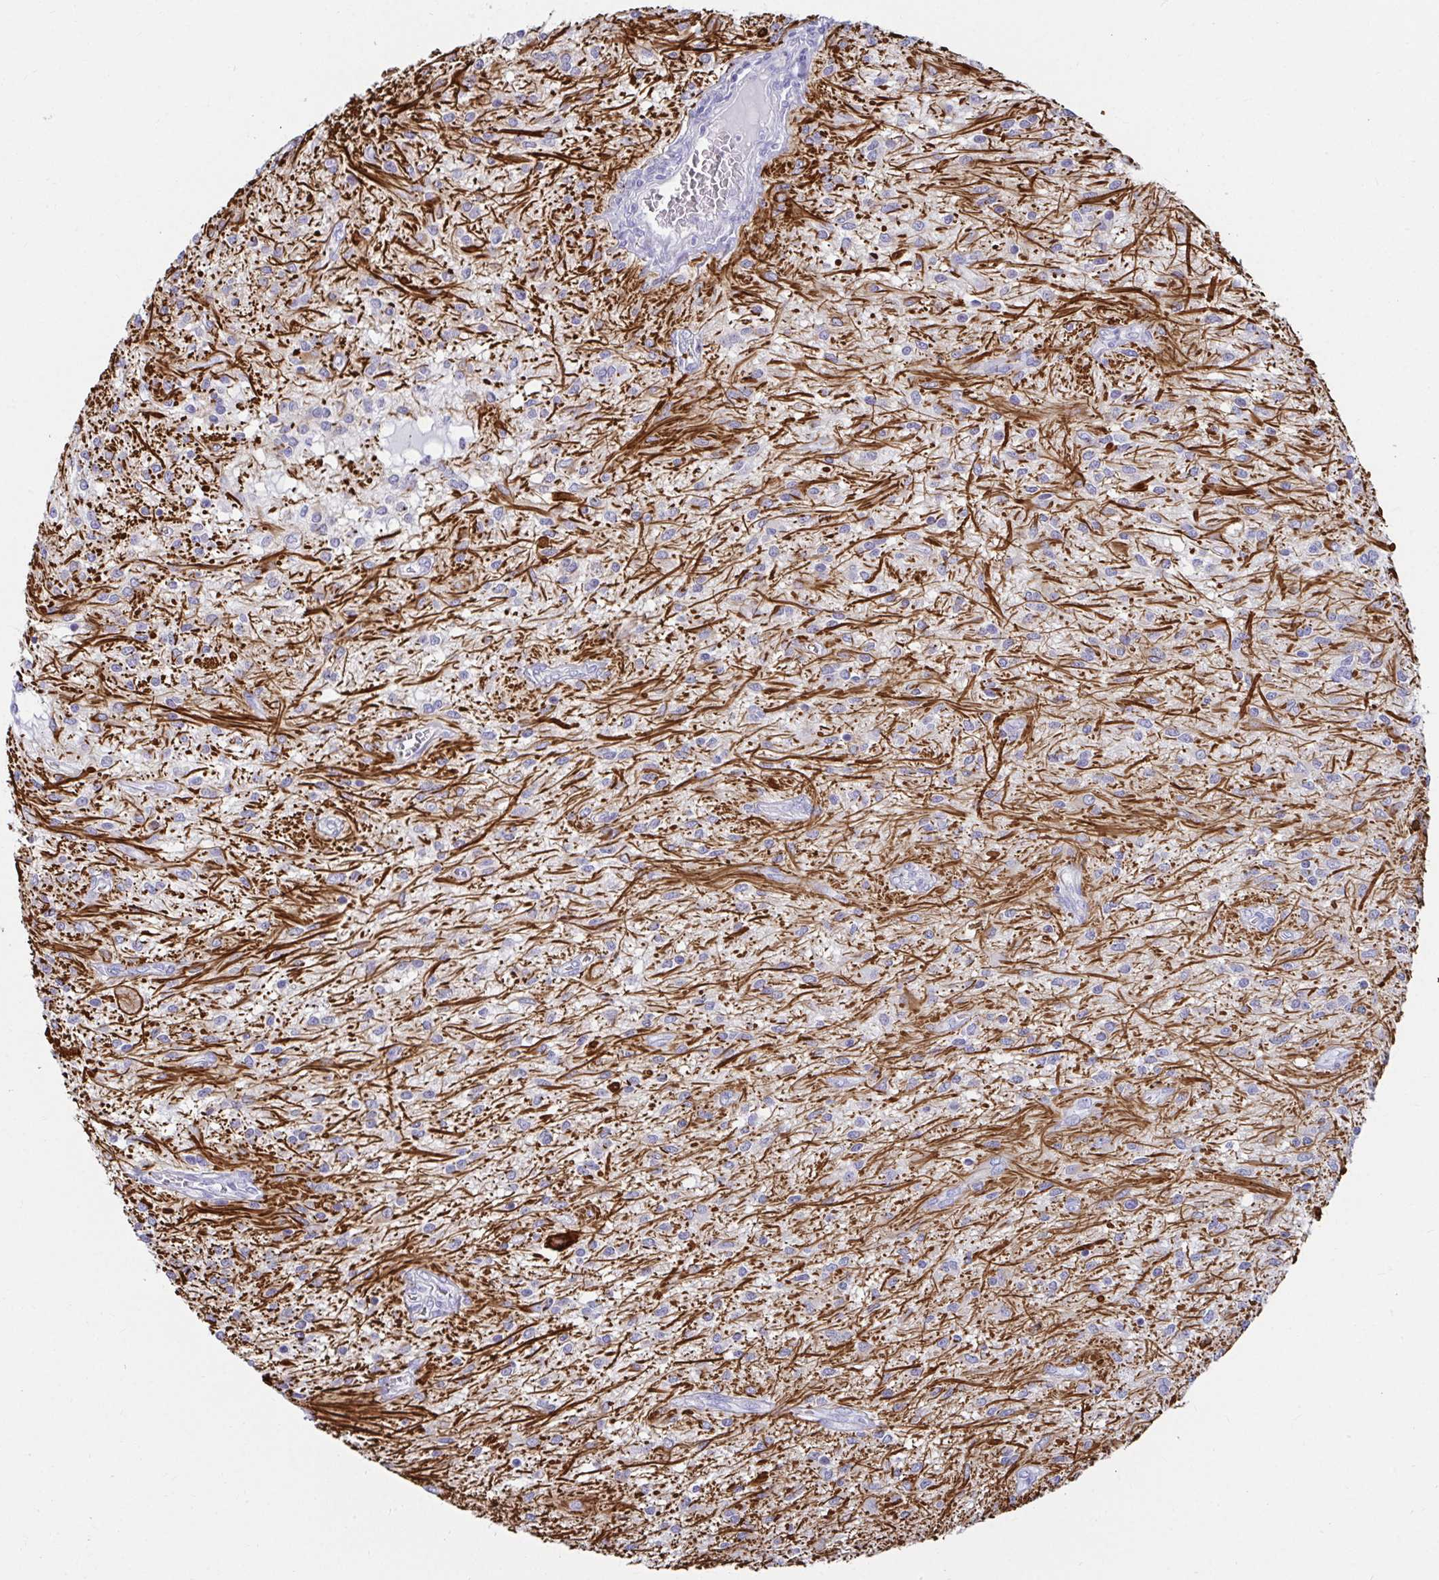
{"staining": {"intensity": "negative", "quantity": "none", "location": "none"}, "tissue": "glioma", "cell_type": "Tumor cells", "image_type": "cancer", "snomed": [{"axis": "morphology", "description": "Glioma, malignant, Low grade"}, {"axis": "topography", "description": "Cerebellum"}], "caption": "IHC micrograph of human malignant glioma (low-grade) stained for a protein (brown), which exhibits no positivity in tumor cells. (Immunohistochemistry (ihc), brightfield microscopy, high magnification).", "gene": "C19orf81", "patient": {"sex": "female", "age": 14}}